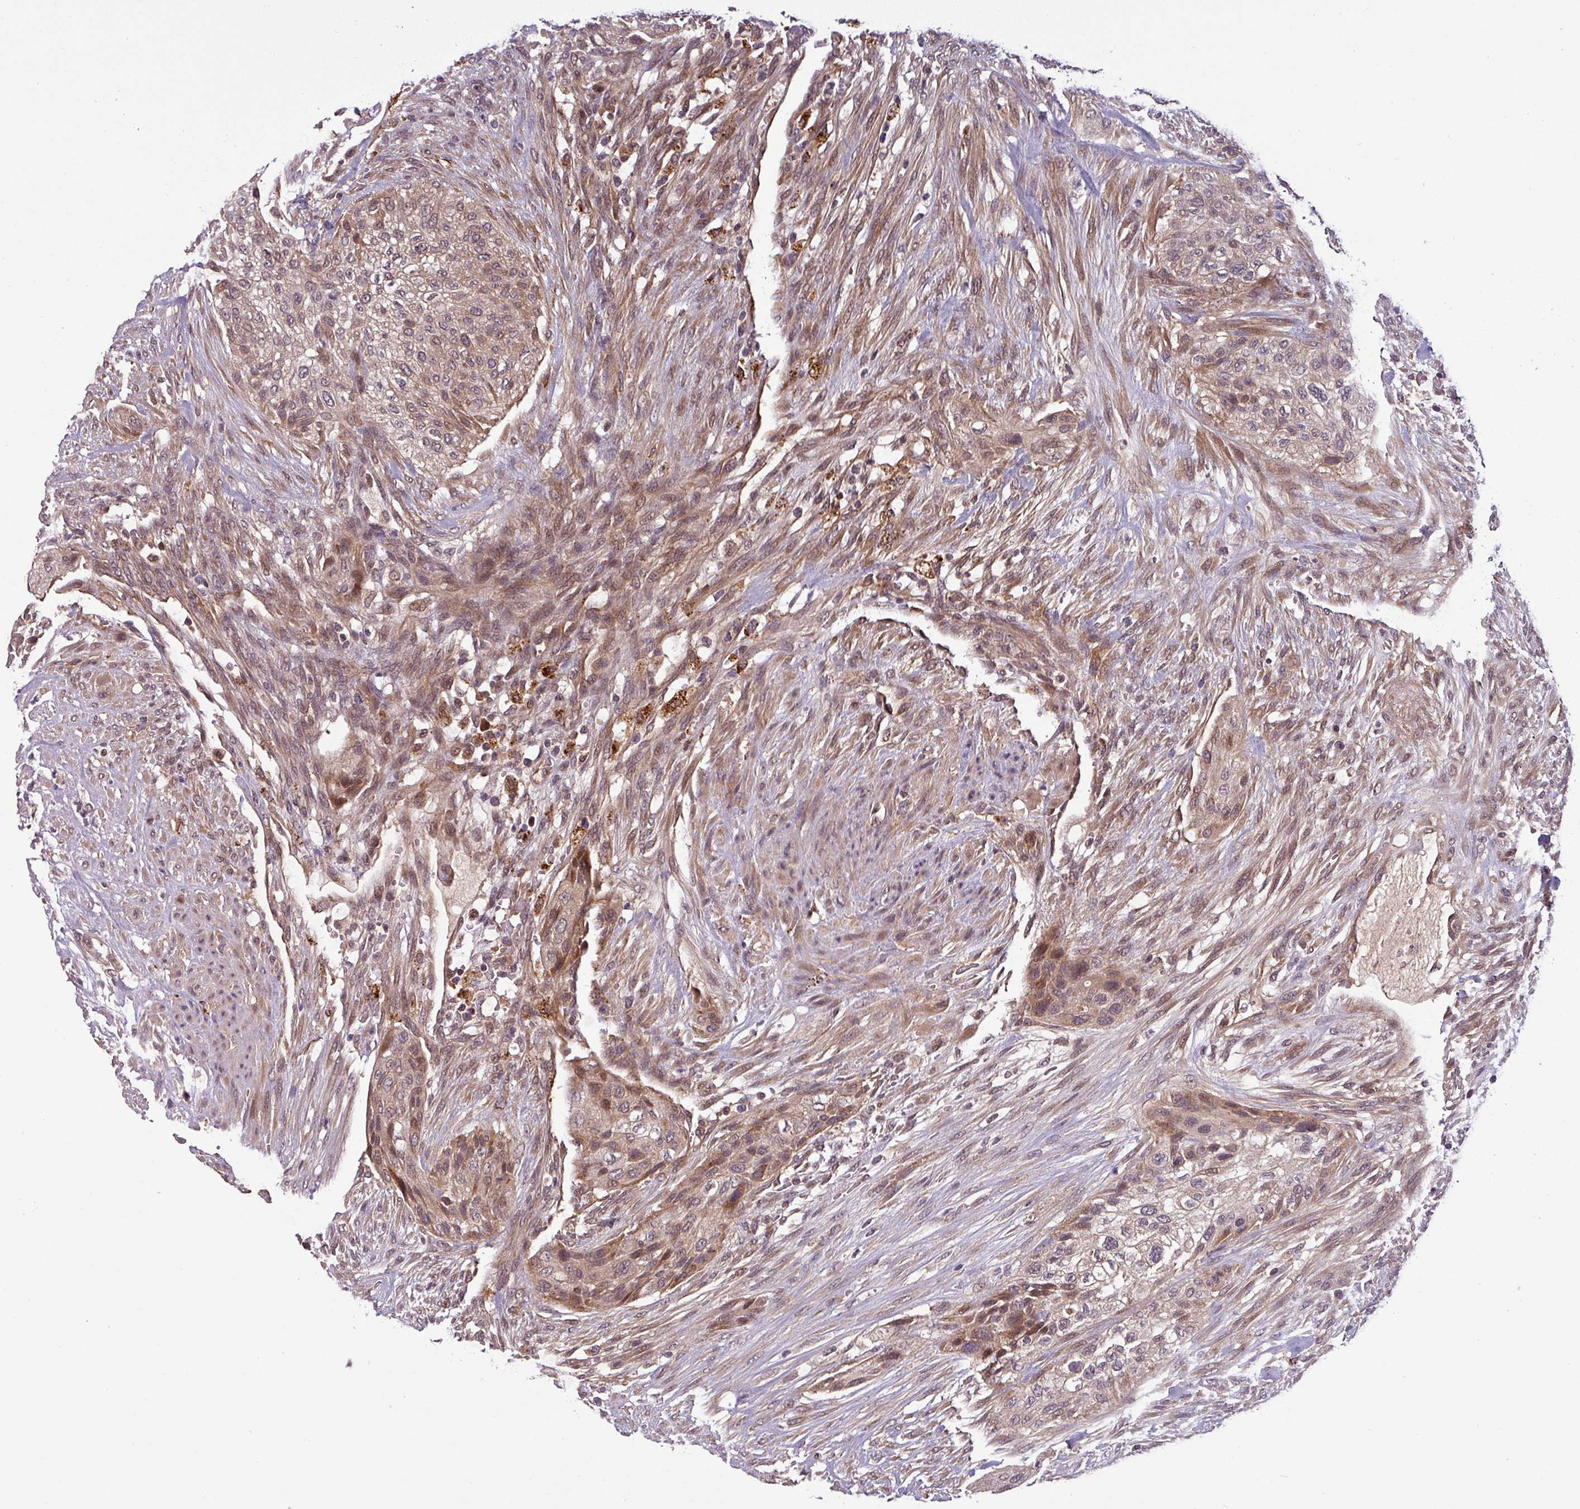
{"staining": {"intensity": "moderate", "quantity": ">75%", "location": "cytoplasmic/membranous,nuclear"}, "tissue": "urothelial cancer", "cell_type": "Tumor cells", "image_type": "cancer", "snomed": [{"axis": "morphology", "description": "Urothelial carcinoma, High grade"}, {"axis": "topography", "description": "Urinary bladder"}], "caption": "Urothelial cancer tissue shows moderate cytoplasmic/membranous and nuclear staining in approximately >75% of tumor cells, visualized by immunohistochemistry. The staining is performed using DAB brown chromogen to label protein expression. The nuclei are counter-stained blue using hematoxylin.", "gene": "PUS1", "patient": {"sex": "male", "age": 35}}